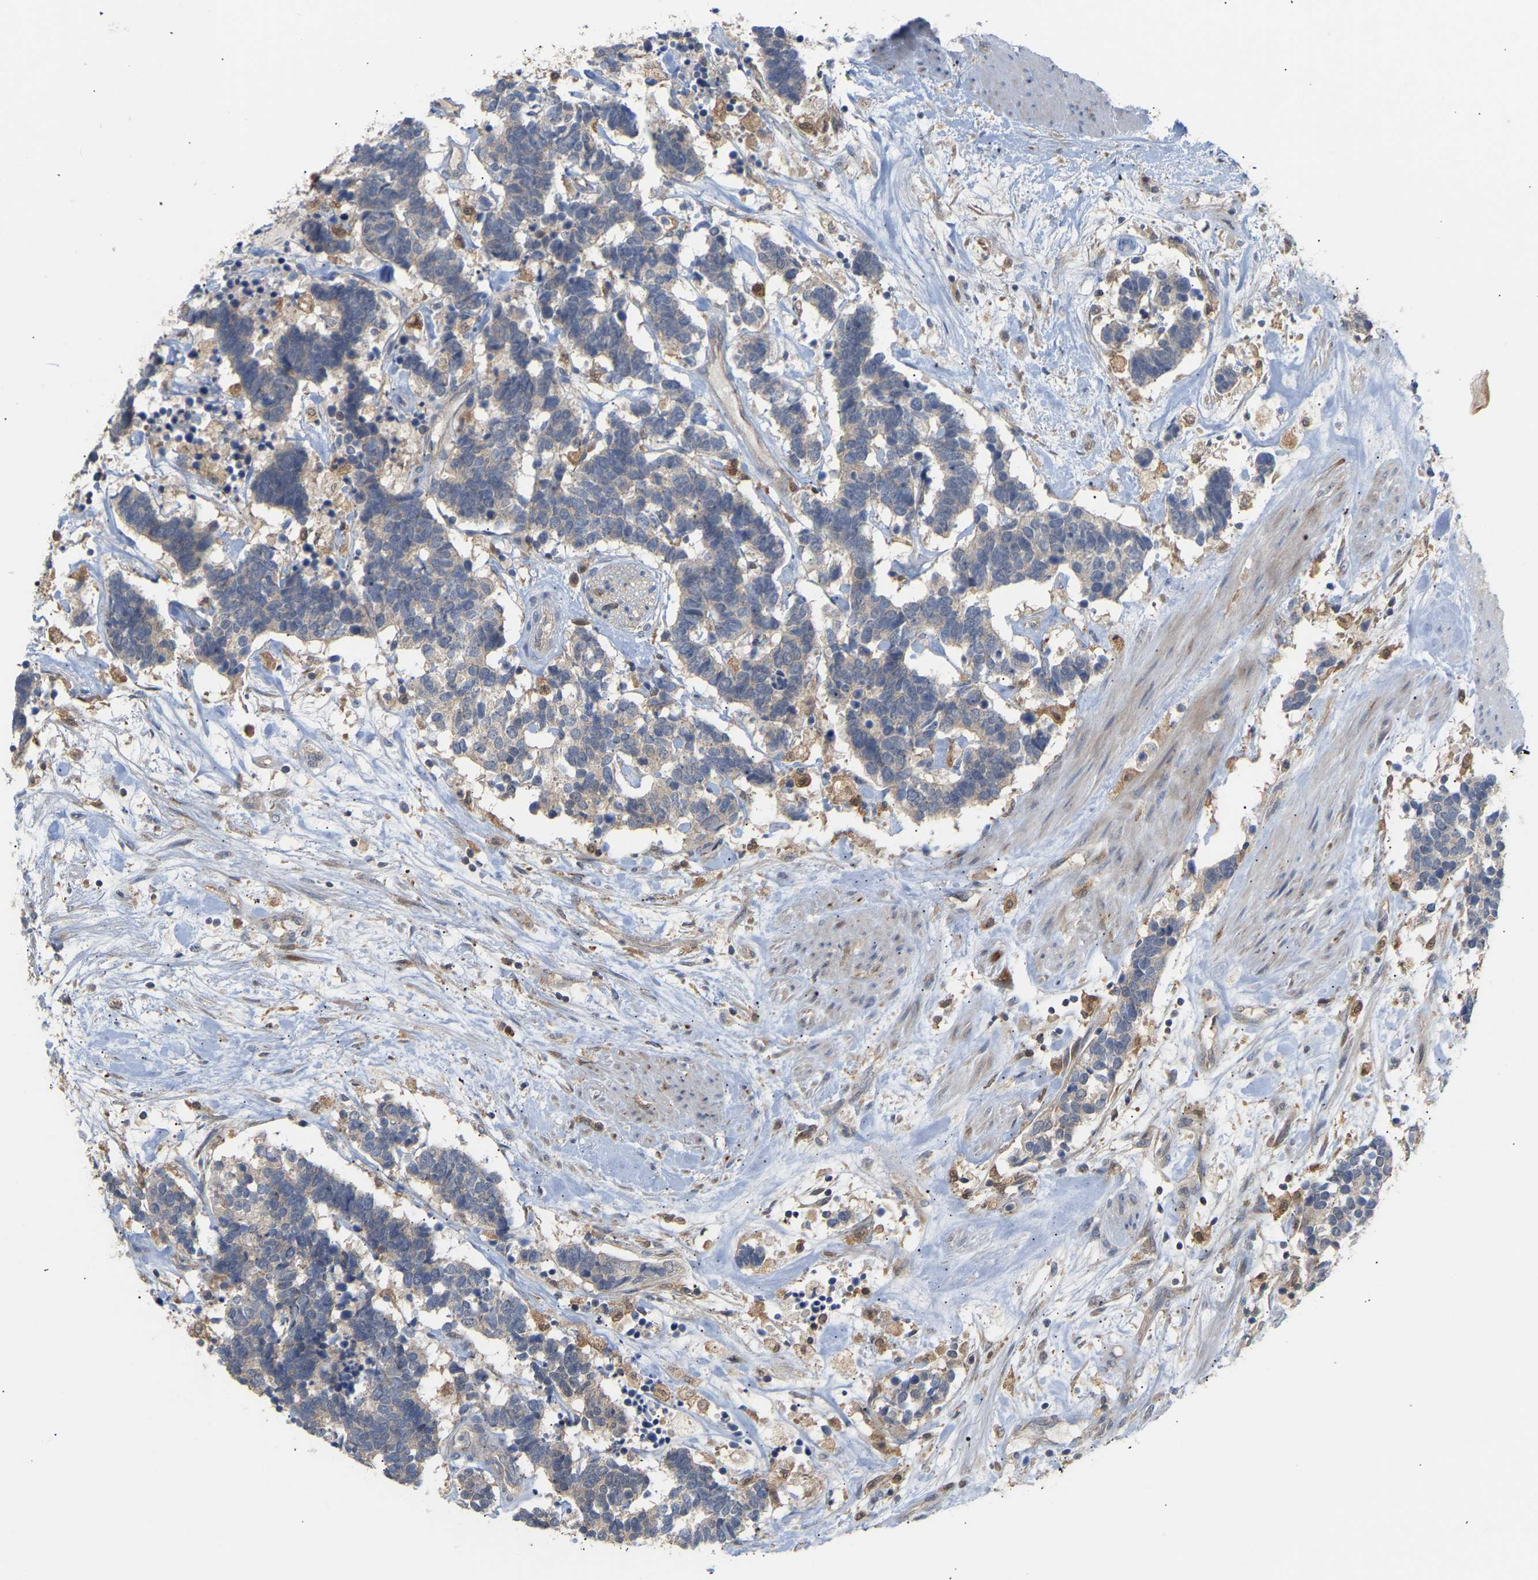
{"staining": {"intensity": "negative", "quantity": "none", "location": "none"}, "tissue": "carcinoid", "cell_type": "Tumor cells", "image_type": "cancer", "snomed": [{"axis": "morphology", "description": "Carcinoma, NOS"}, {"axis": "morphology", "description": "Carcinoid, malignant, NOS"}, {"axis": "topography", "description": "Urinary bladder"}], "caption": "DAB (3,3'-diaminobenzidine) immunohistochemical staining of carcinoid reveals no significant positivity in tumor cells.", "gene": "TPMT", "patient": {"sex": "male", "age": 57}}